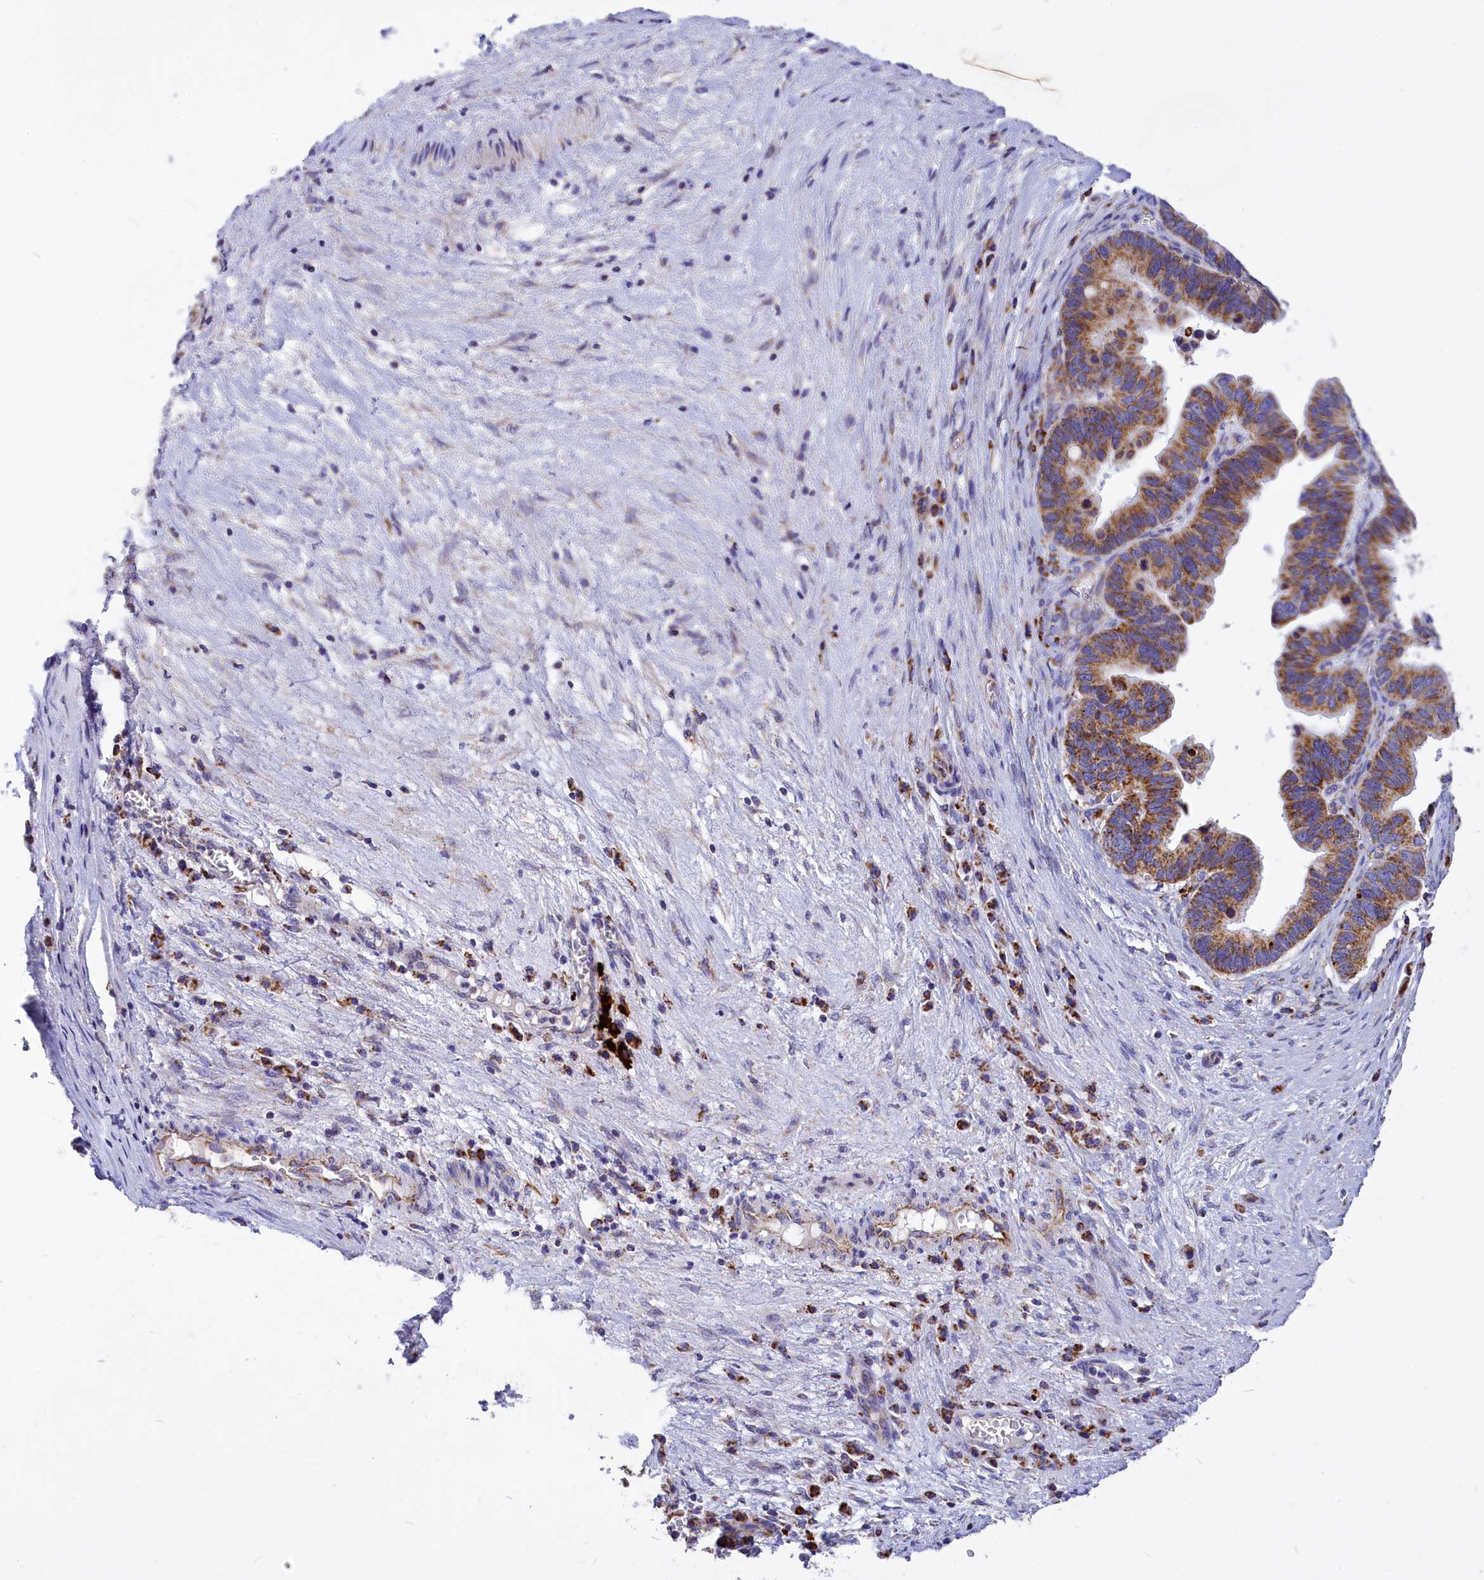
{"staining": {"intensity": "moderate", "quantity": ">75%", "location": "cytoplasmic/membranous"}, "tissue": "ovarian cancer", "cell_type": "Tumor cells", "image_type": "cancer", "snomed": [{"axis": "morphology", "description": "Cystadenocarcinoma, serous, NOS"}, {"axis": "topography", "description": "Ovary"}], "caption": "Immunohistochemistry micrograph of neoplastic tissue: human ovarian serous cystadenocarcinoma stained using immunohistochemistry (IHC) reveals medium levels of moderate protein expression localized specifically in the cytoplasmic/membranous of tumor cells, appearing as a cytoplasmic/membranous brown color.", "gene": "VDAC2", "patient": {"sex": "female", "age": 56}}